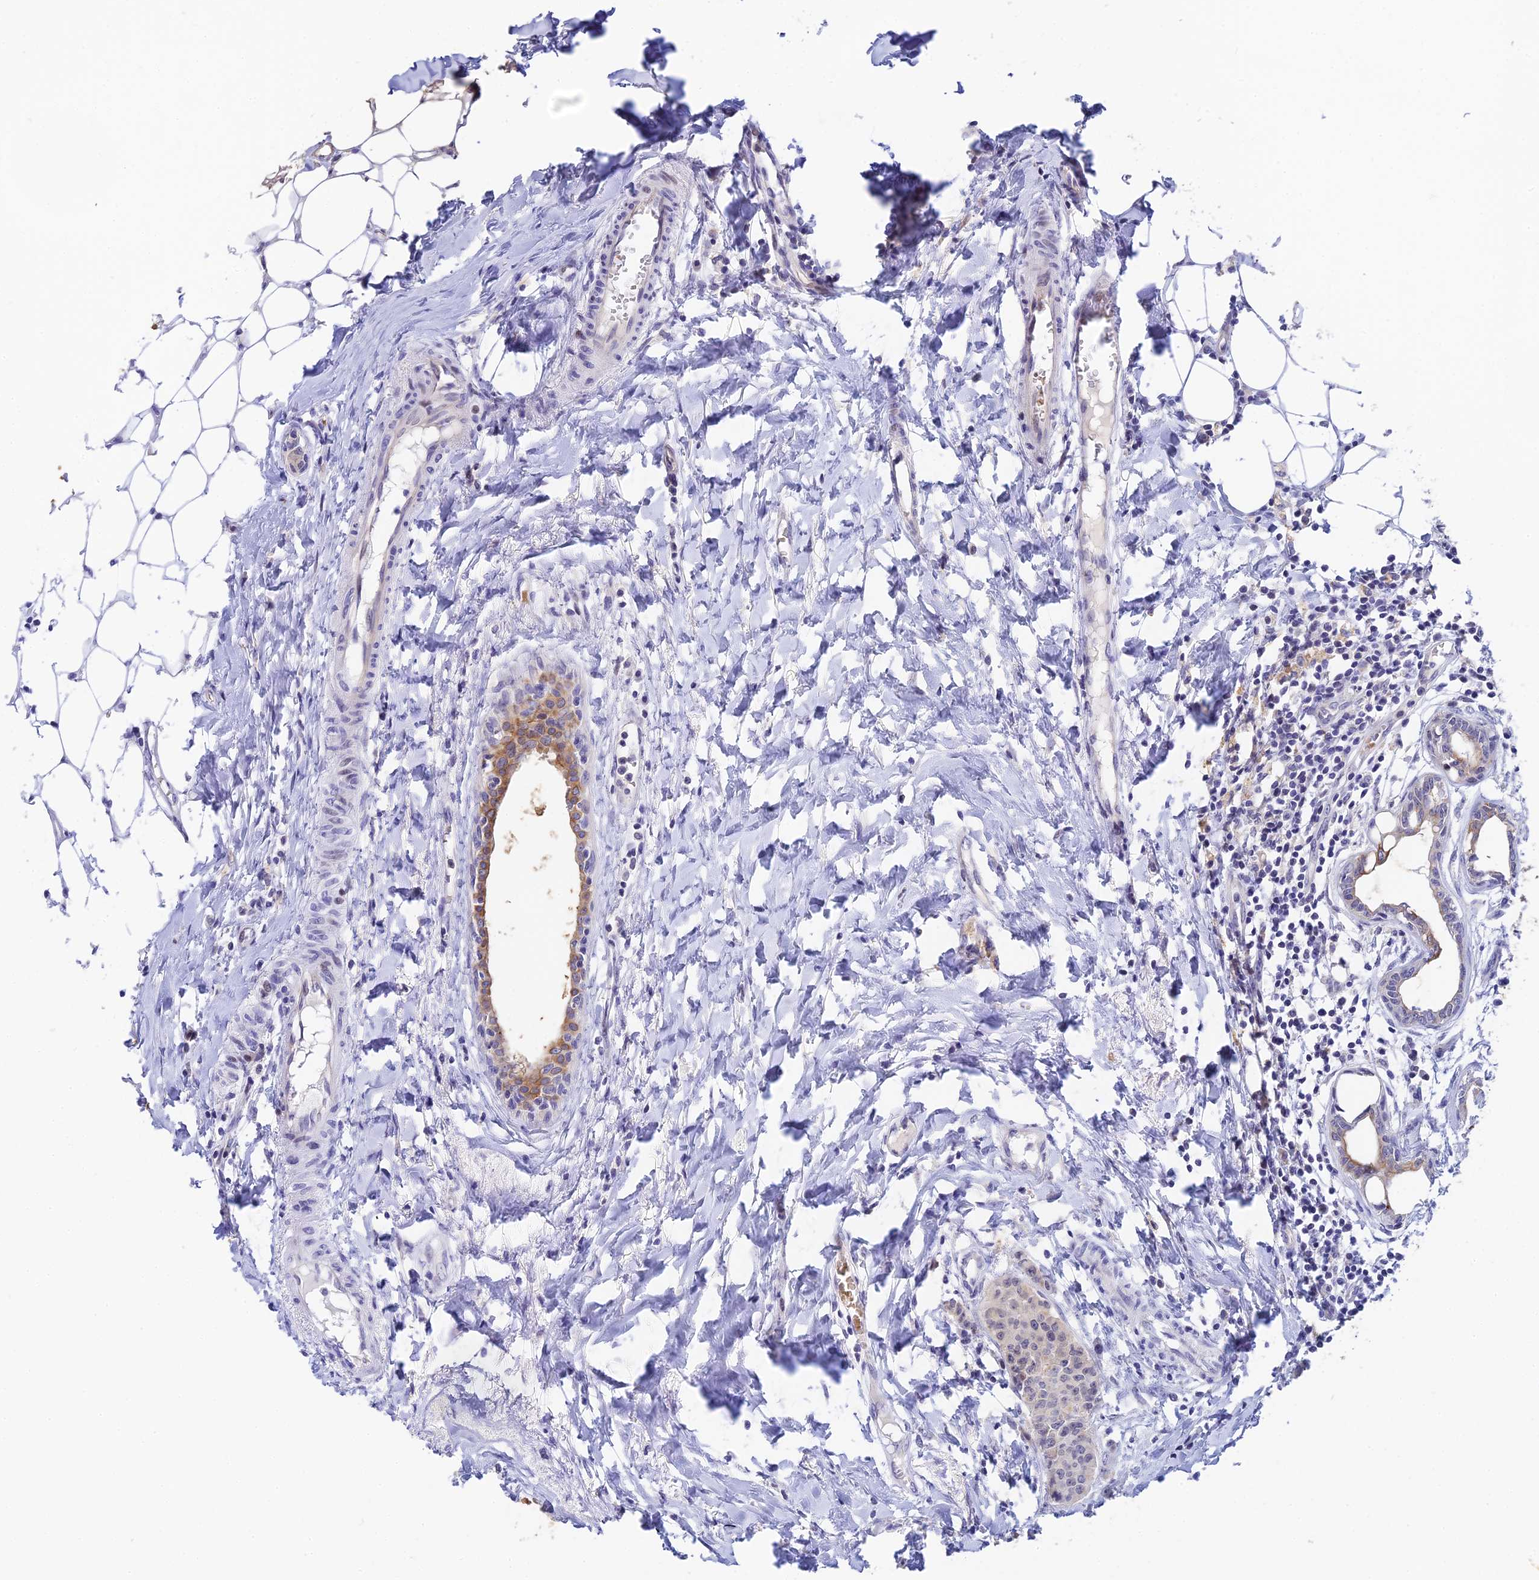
{"staining": {"intensity": "negative", "quantity": "none", "location": "none"}, "tissue": "breast cancer", "cell_type": "Tumor cells", "image_type": "cancer", "snomed": [{"axis": "morphology", "description": "Duct carcinoma"}, {"axis": "topography", "description": "Breast"}], "caption": "Breast cancer (invasive ductal carcinoma) was stained to show a protein in brown. There is no significant staining in tumor cells. (Stains: DAB immunohistochemistry with hematoxylin counter stain, Microscopy: brightfield microscopy at high magnification).", "gene": "RASGEF1B", "patient": {"sex": "female", "age": 40}}